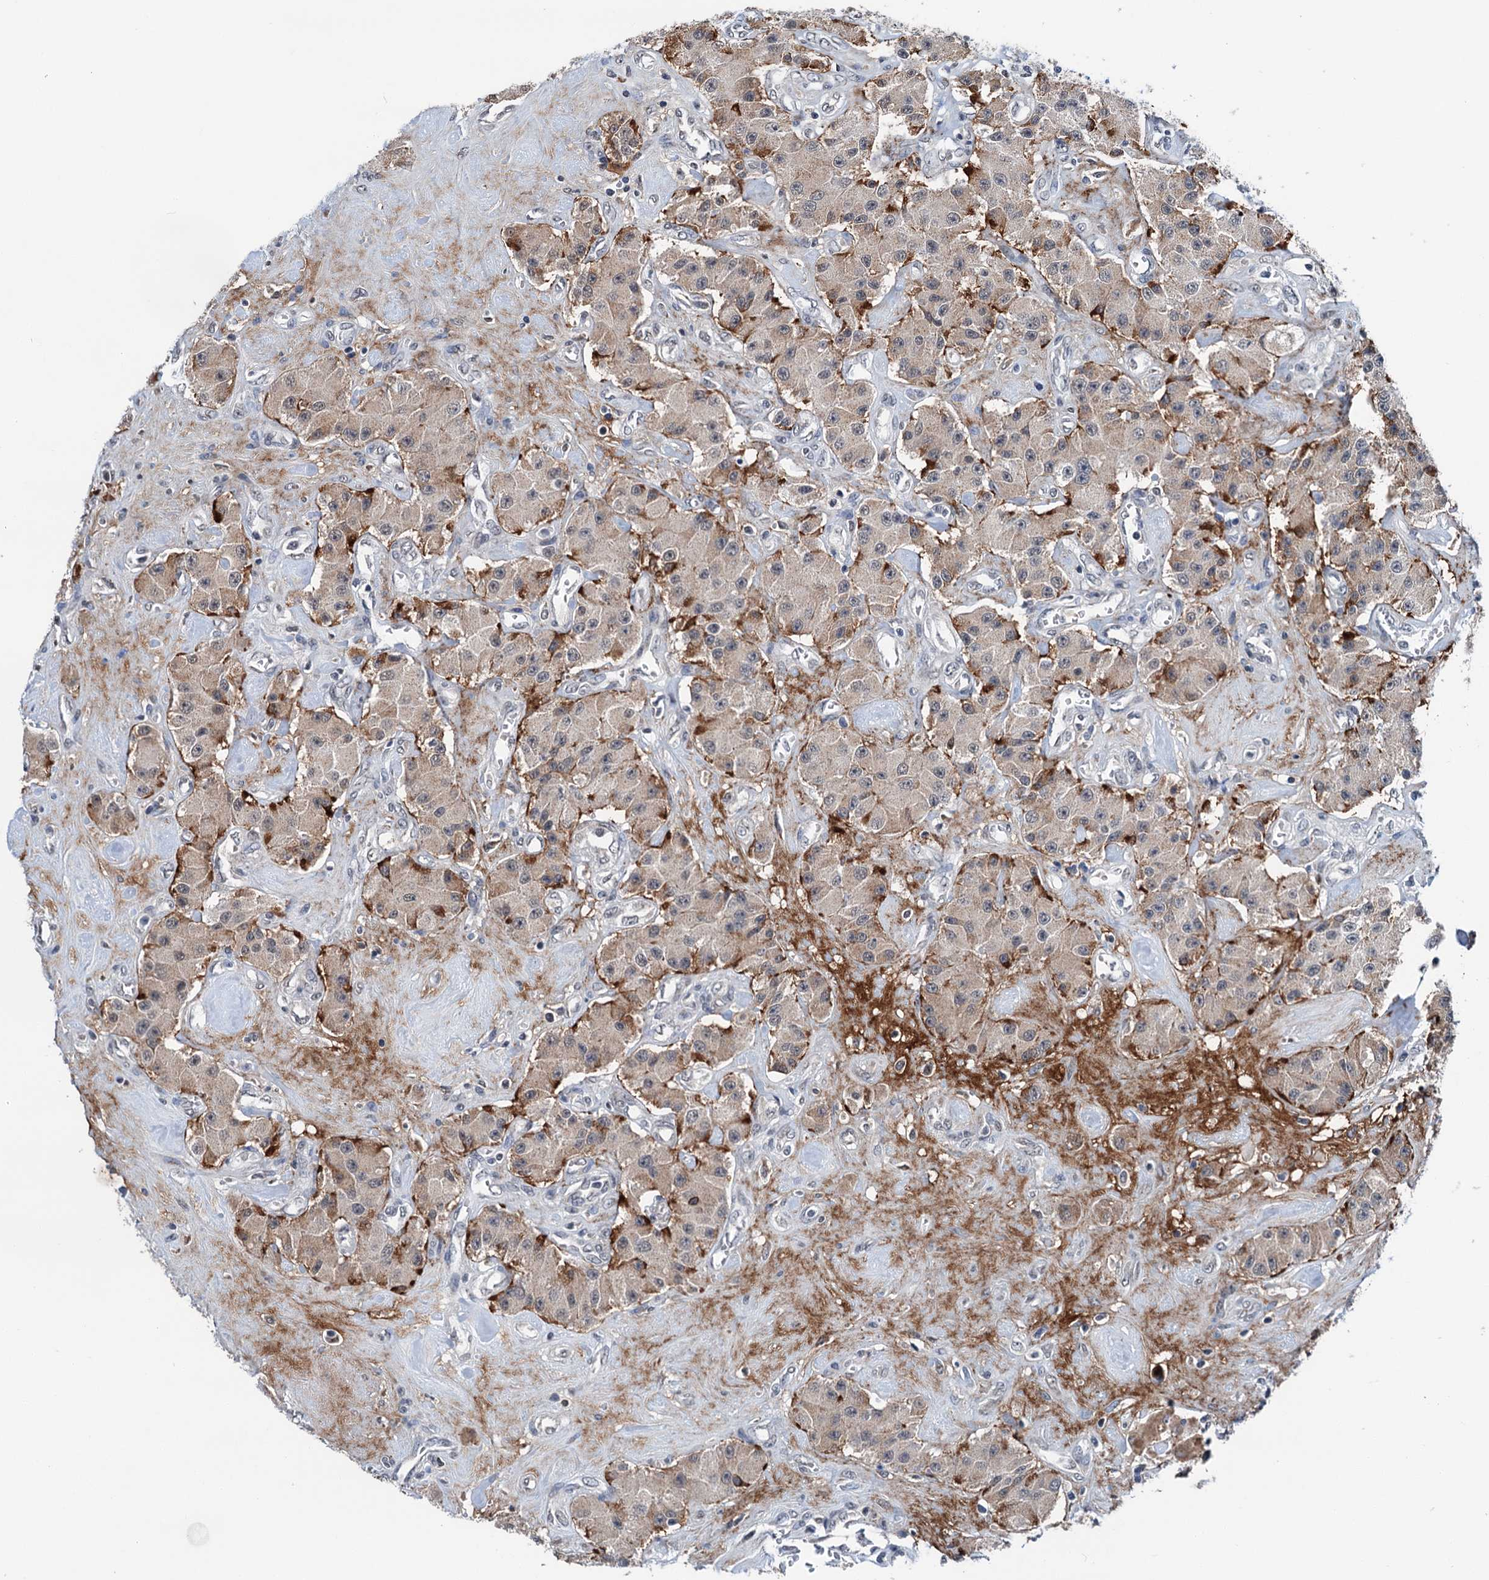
{"staining": {"intensity": "moderate", "quantity": "25%-75%", "location": "cytoplasmic/membranous"}, "tissue": "carcinoid", "cell_type": "Tumor cells", "image_type": "cancer", "snomed": [{"axis": "morphology", "description": "Carcinoid, malignant, NOS"}, {"axis": "topography", "description": "Pancreas"}], "caption": "Immunohistochemical staining of human malignant carcinoid demonstrates moderate cytoplasmic/membranous protein staining in about 25%-75% of tumor cells.", "gene": "SHLD1", "patient": {"sex": "male", "age": 41}}